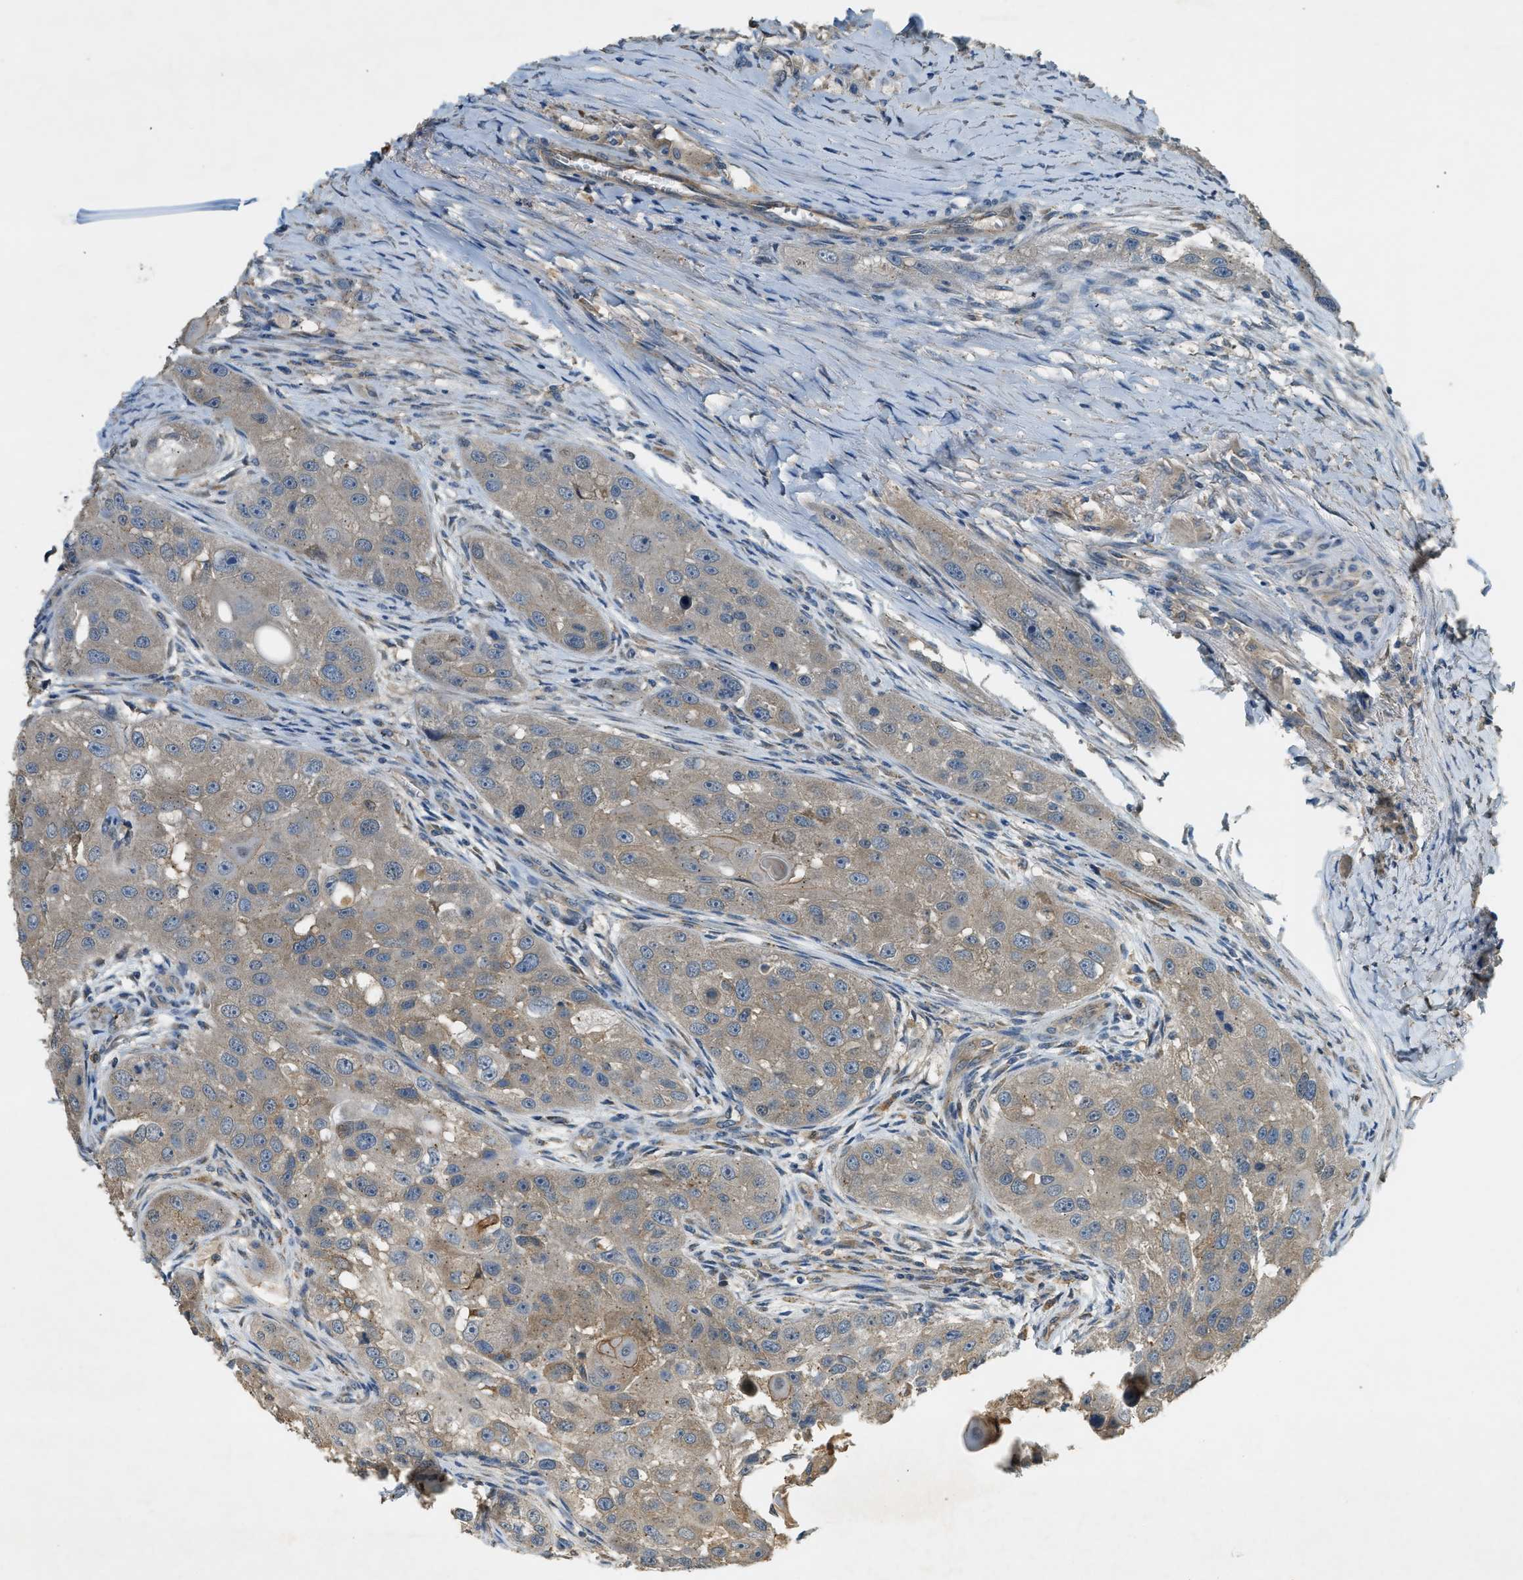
{"staining": {"intensity": "weak", "quantity": ">75%", "location": "cytoplasmic/membranous"}, "tissue": "head and neck cancer", "cell_type": "Tumor cells", "image_type": "cancer", "snomed": [{"axis": "morphology", "description": "Normal tissue, NOS"}, {"axis": "morphology", "description": "Squamous cell carcinoma, NOS"}, {"axis": "topography", "description": "Skeletal muscle"}, {"axis": "topography", "description": "Head-Neck"}], "caption": "Weak cytoplasmic/membranous staining for a protein is appreciated in about >75% of tumor cells of head and neck cancer using IHC.", "gene": "CFLAR", "patient": {"sex": "male", "age": 51}}